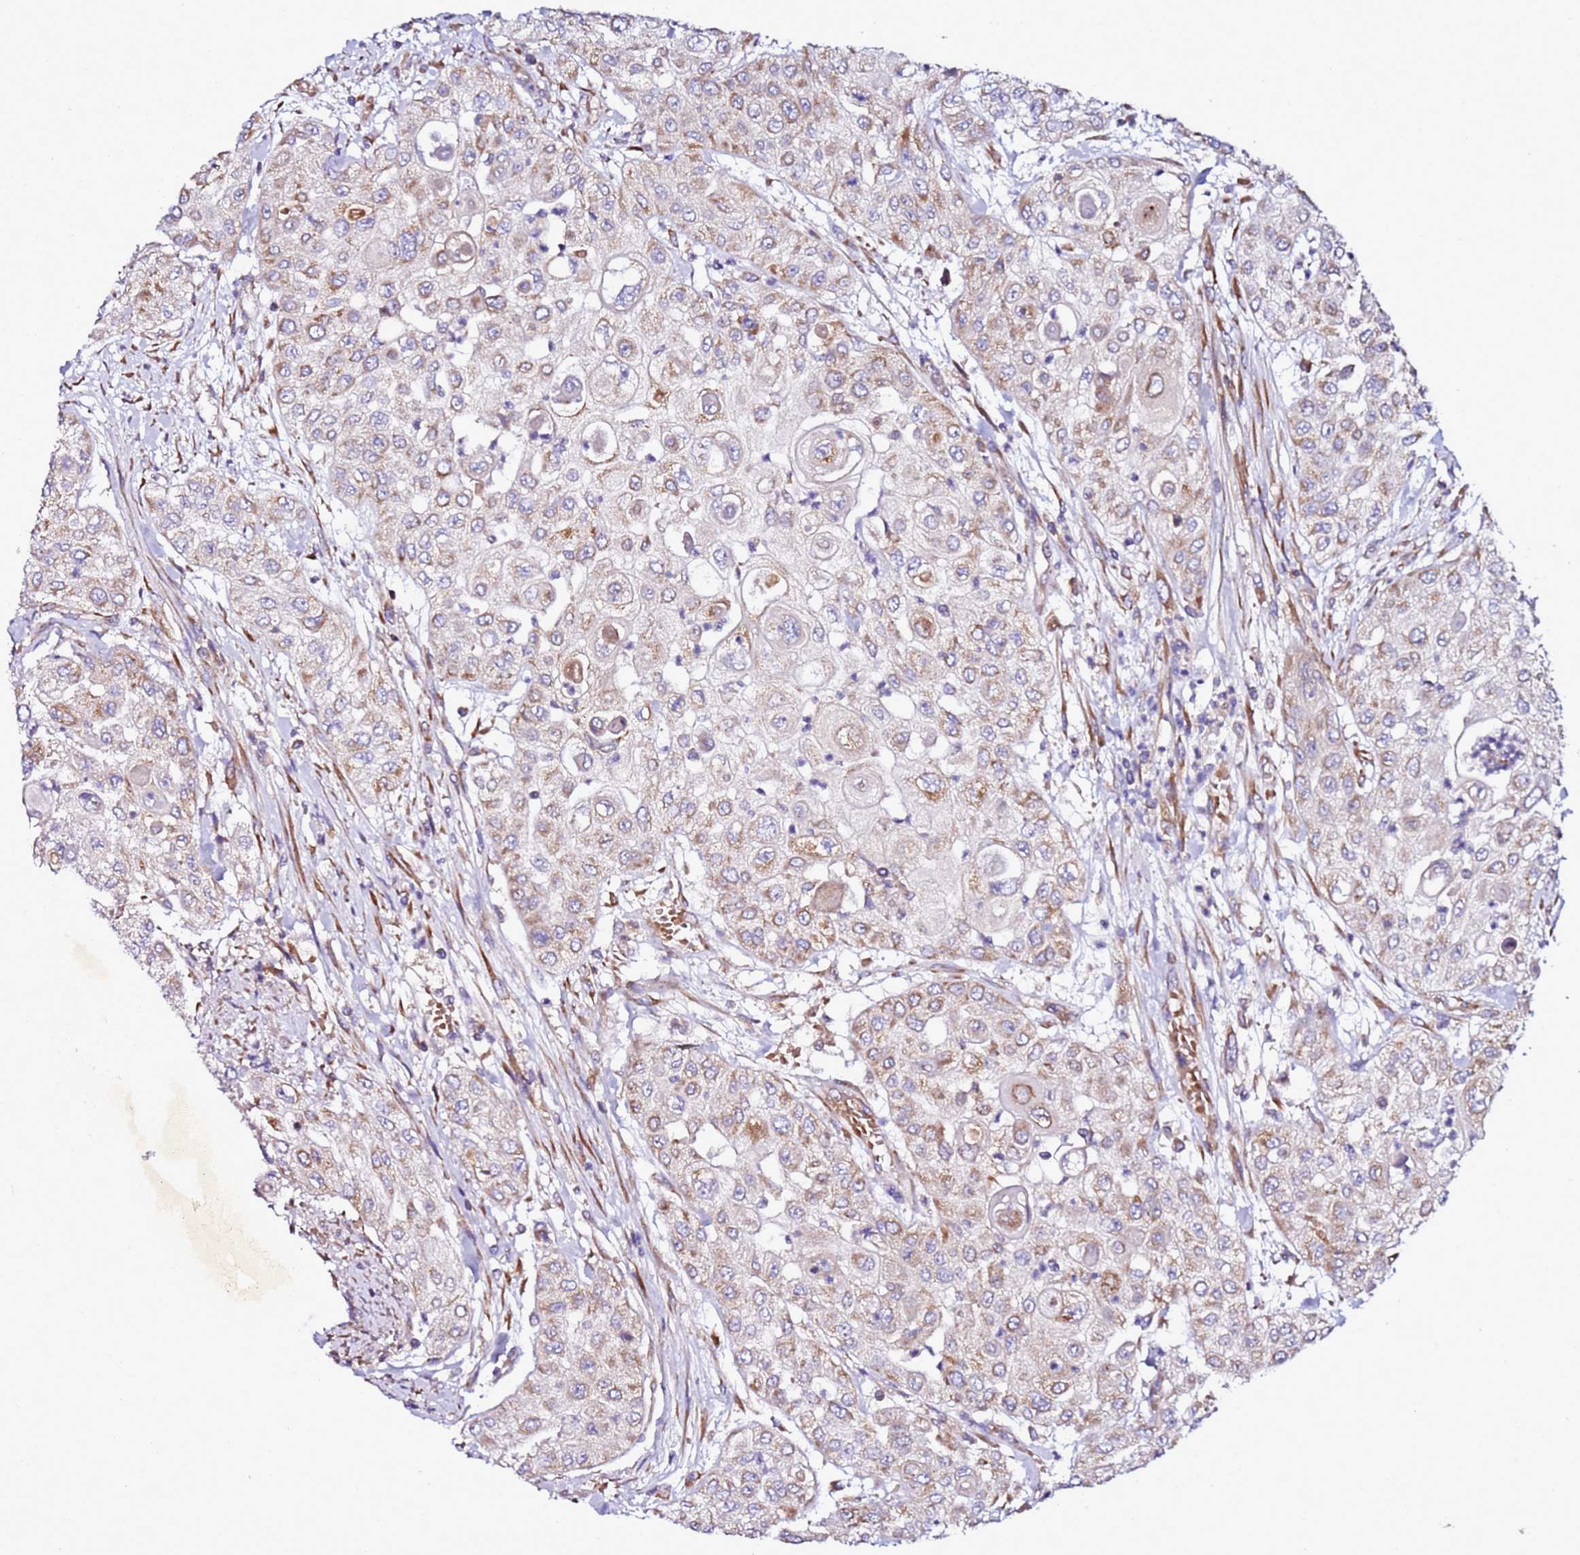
{"staining": {"intensity": "moderate", "quantity": ">75%", "location": "cytoplasmic/membranous"}, "tissue": "urothelial cancer", "cell_type": "Tumor cells", "image_type": "cancer", "snomed": [{"axis": "morphology", "description": "Urothelial carcinoma, High grade"}, {"axis": "topography", "description": "Urinary bladder"}], "caption": "Approximately >75% of tumor cells in human urothelial carcinoma (high-grade) exhibit moderate cytoplasmic/membranous protein positivity as visualized by brown immunohistochemical staining.", "gene": "C19orf12", "patient": {"sex": "female", "age": 79}}